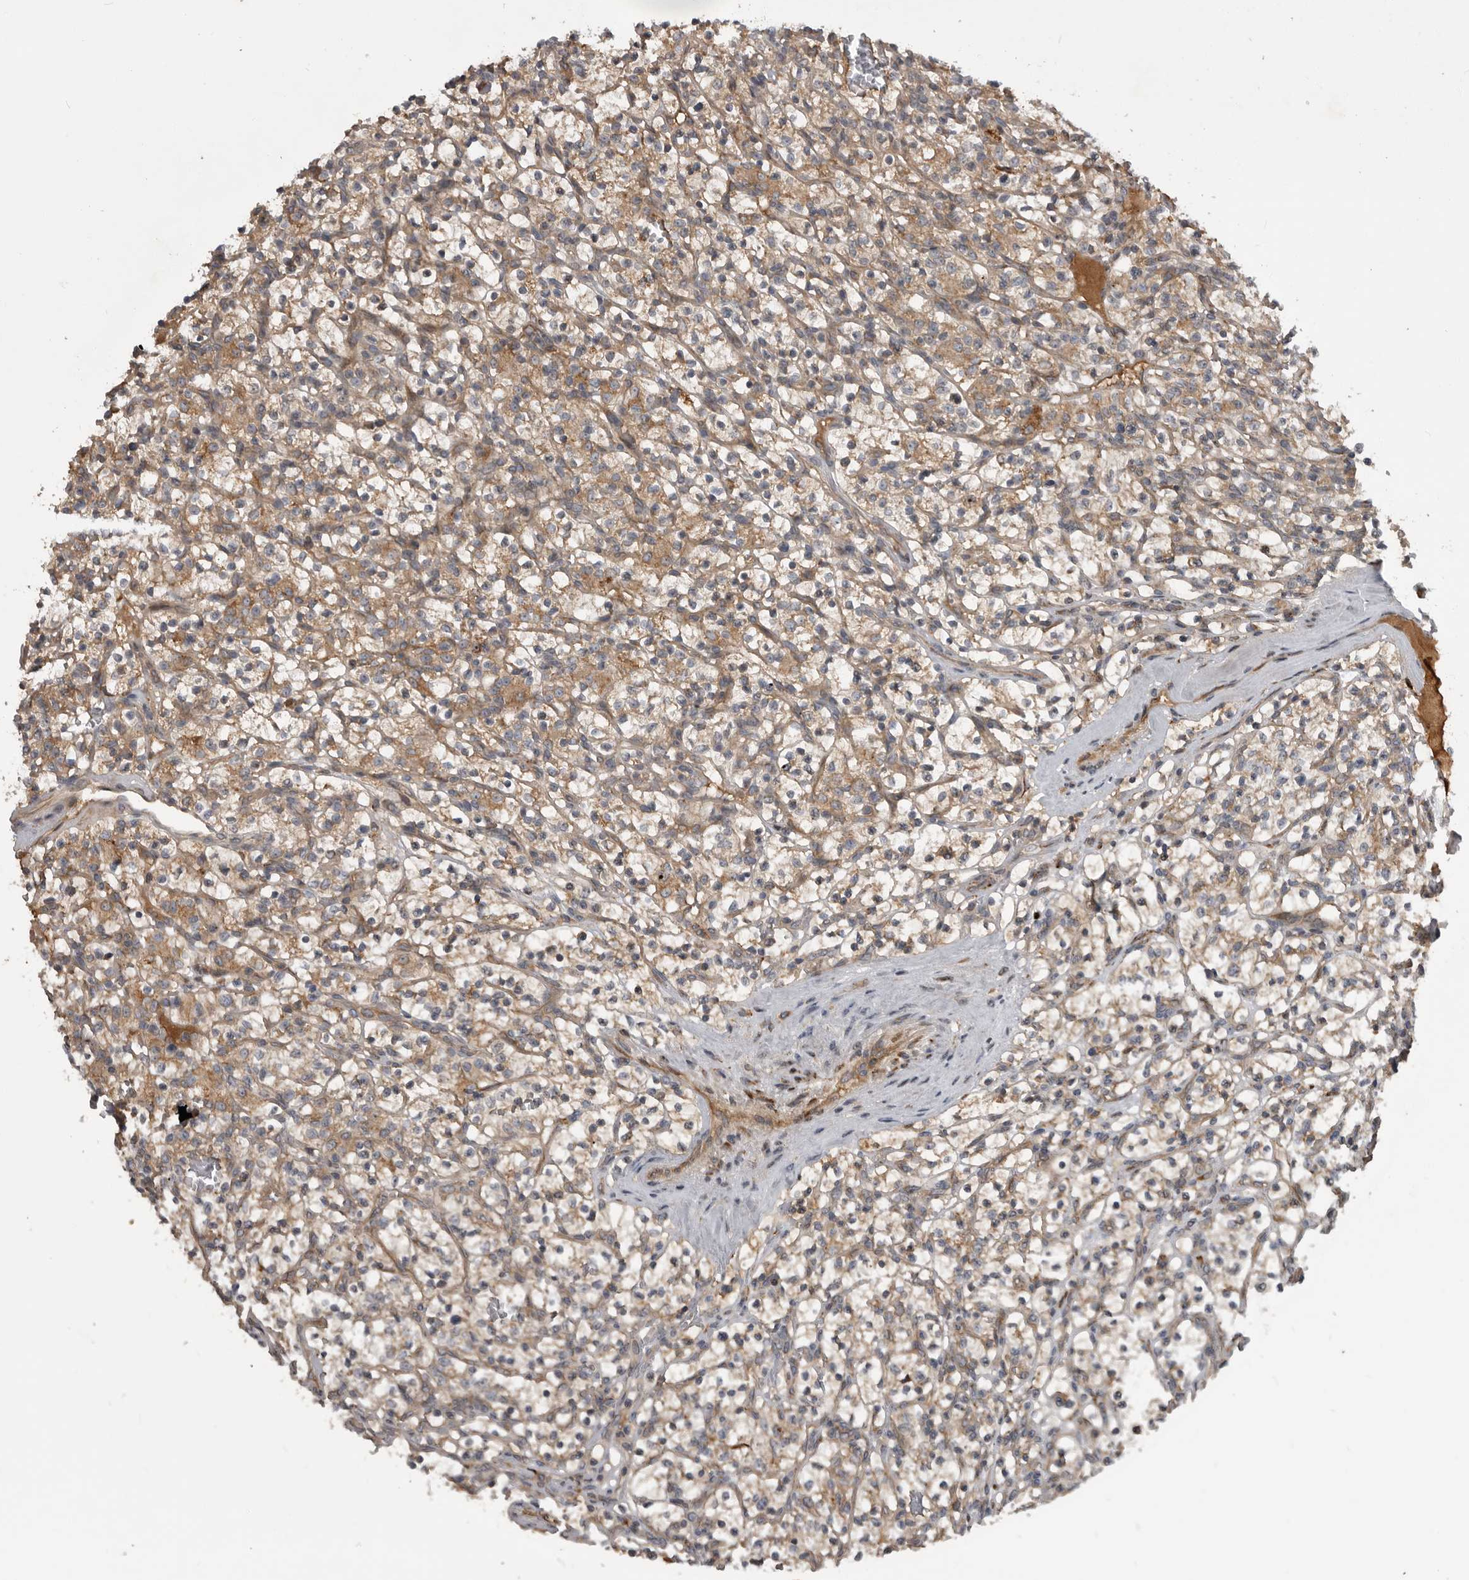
{"staining": {"intensity": "moderate", "quantity": ">75%", "location": "cytoplasmic/membranous"}, "tissue": "renal cancer", "cell_type": "Tumor cells", "image_type": "cancer", "snomed": [{"axis": "morphology", "description": "Adenocarcinoma, NOS"}, {"axis": "topography", "description": "Kidney"}], "caption": "Renal adenocarcinoma stained for a protein (brown) demonstrates moderate cytoplasmic/membranous positive expression in about >75% of tumor cells.", "gene": "RAB3GAP2", "patient": {"sex": "female", "age": 57}}